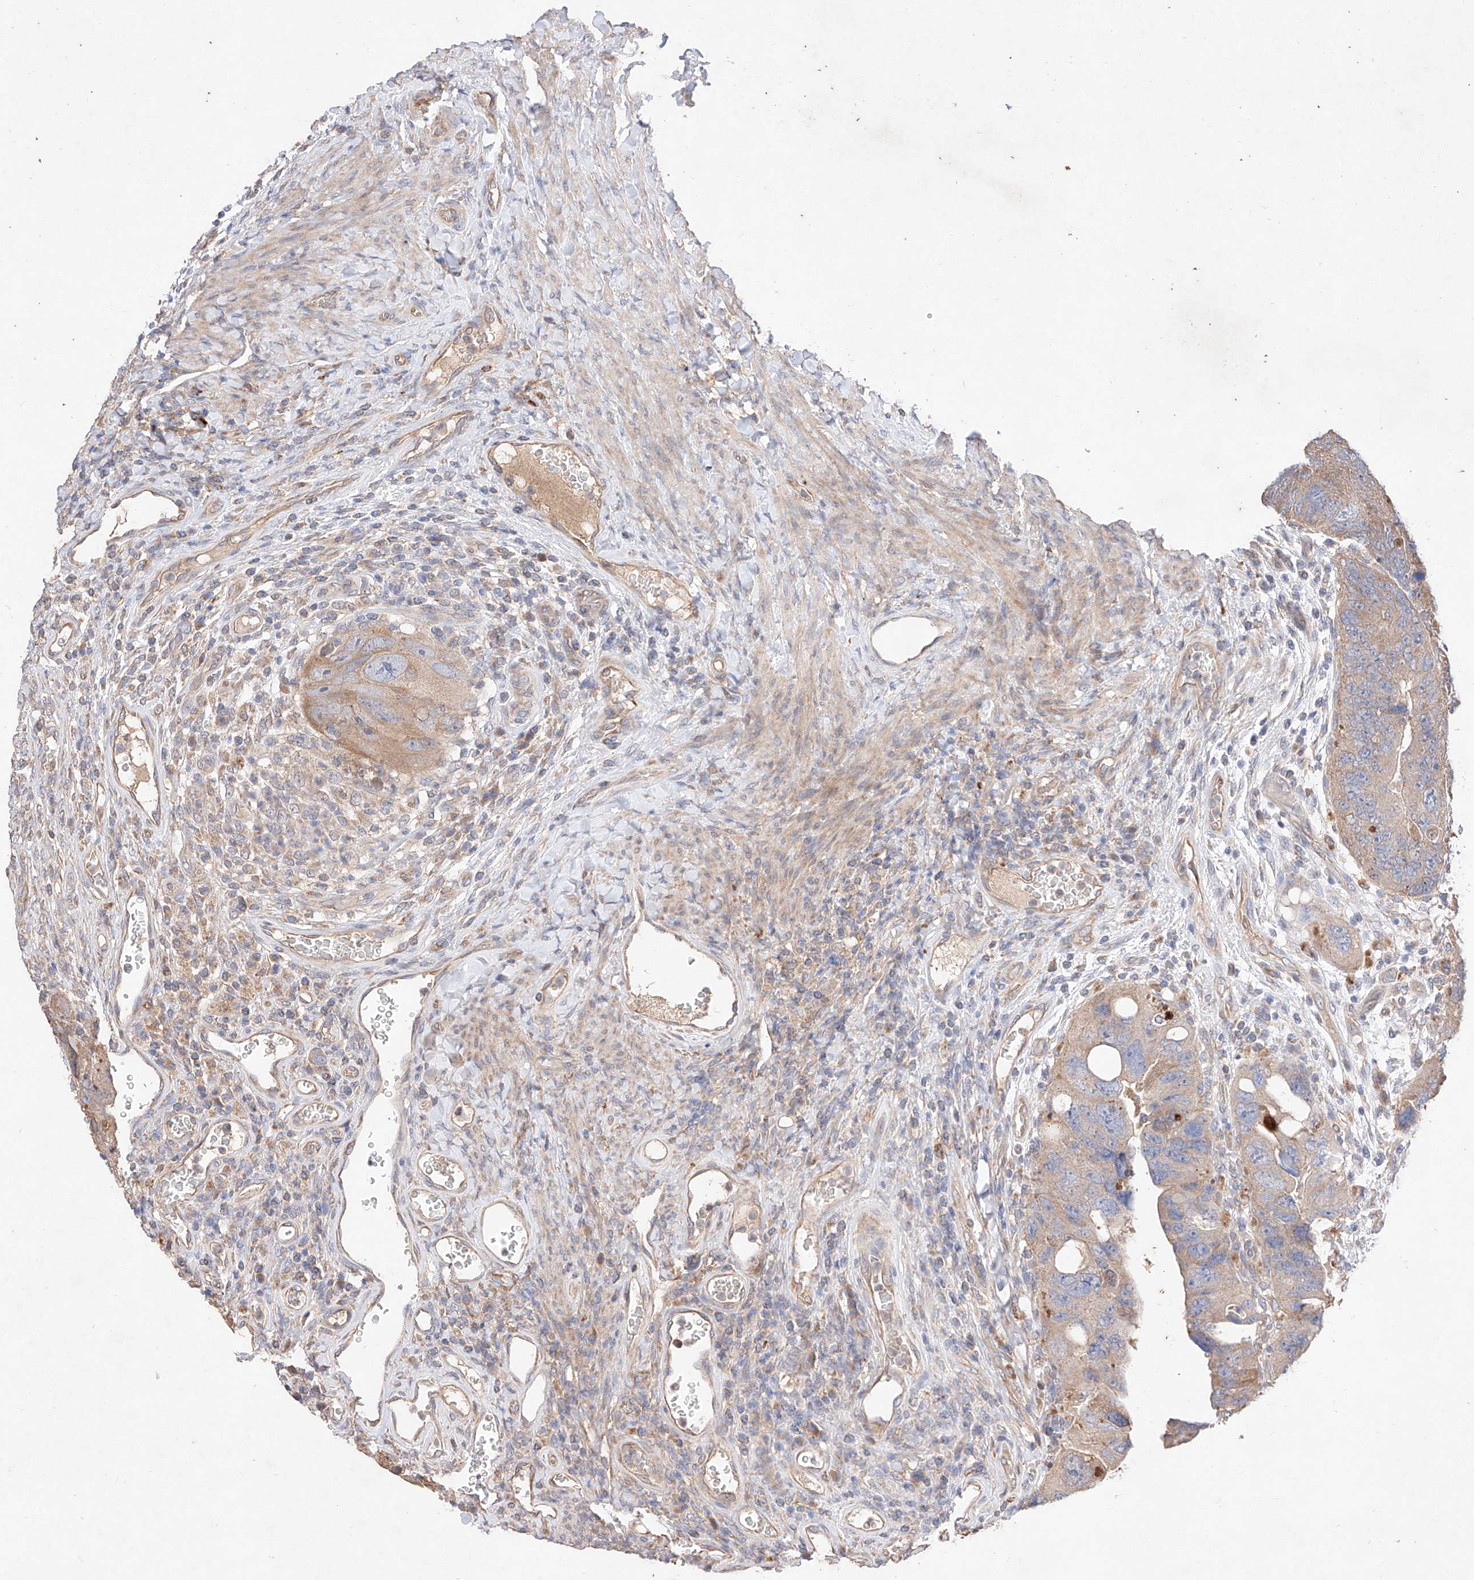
{"staining": {"intensity": "weak", "quantity": ">75%", "location": "cytoplasmic/membranous"}, "tissue": "colorectal cancer", "cell_type": "Tumor cells", "image_type": "cancer", "snomed": [{"axis": "morphology", "description": "Adenocarcinoma, NOS"}, {"axis": "topography", "description": "Rectum"}], "caption": "Immunohistochemical staining of adenocarcinoma (colorectal) displays low levels of weak cytoplasmic/membranous protein positivity in approximately >75% of tumor cells.", "gene": "C6orf62", "patient": {"sex": "male", "age": 59}}